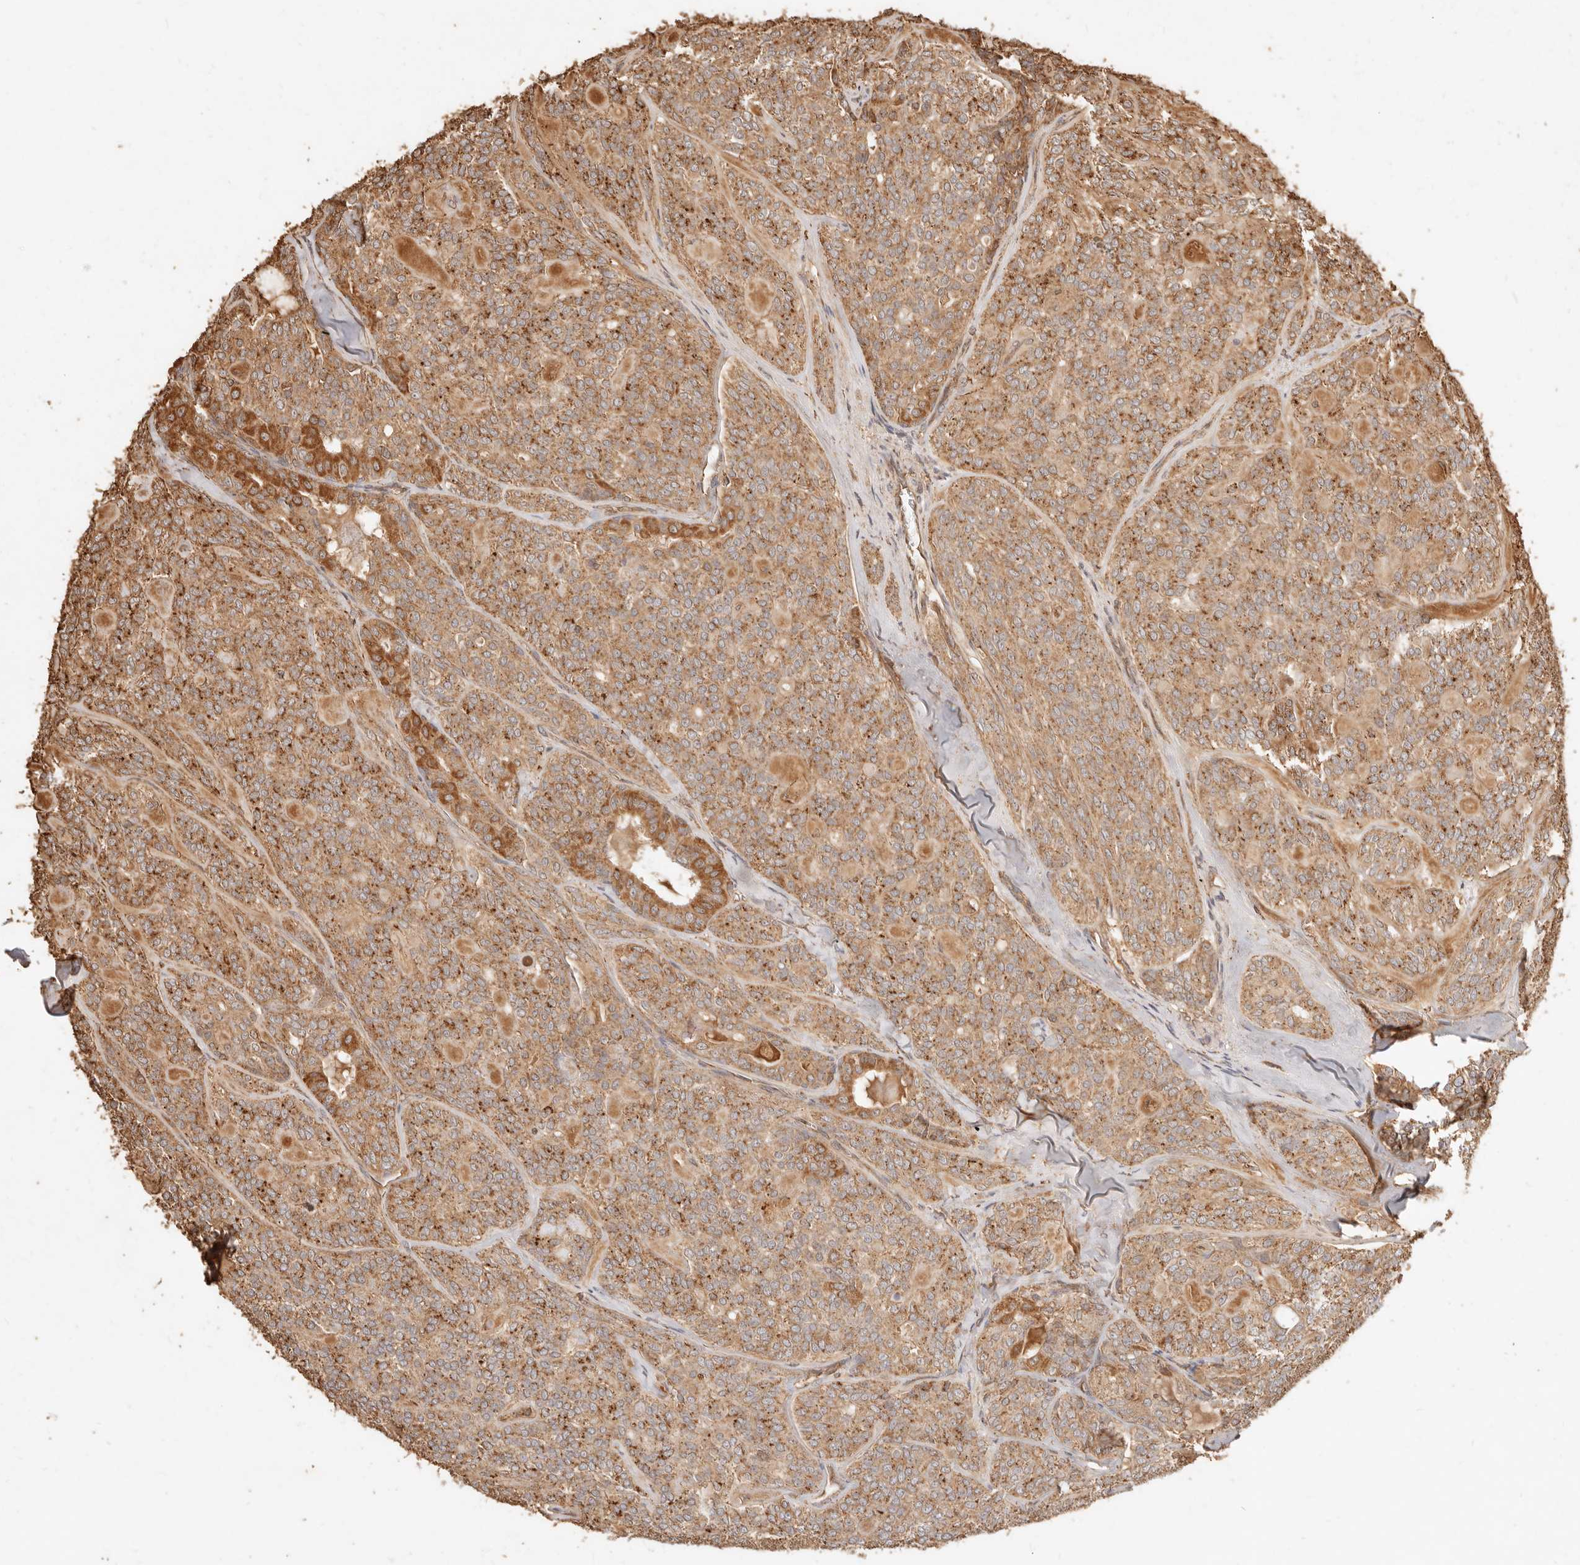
{"staining": {"intensity": "moderate", "quantity": ">75%", "location": "cytoplasmic/membranous"}, "tissue": "head and neck cancer", "cell_type": "Tumor cells", "image_type": "cancer", "snomed": [{"axis": "morphology", "description": "Adenocarcinoma, NOS"}, {"axis": "topography", "description": "Head-Neck"}], "caption": "Human adenocarcinoma (head and neck) stained with a protein marker reveals moderate staining in tumor cells.", "gene": "FAM180B", "patient": {"sex": "male", "age": 66}}